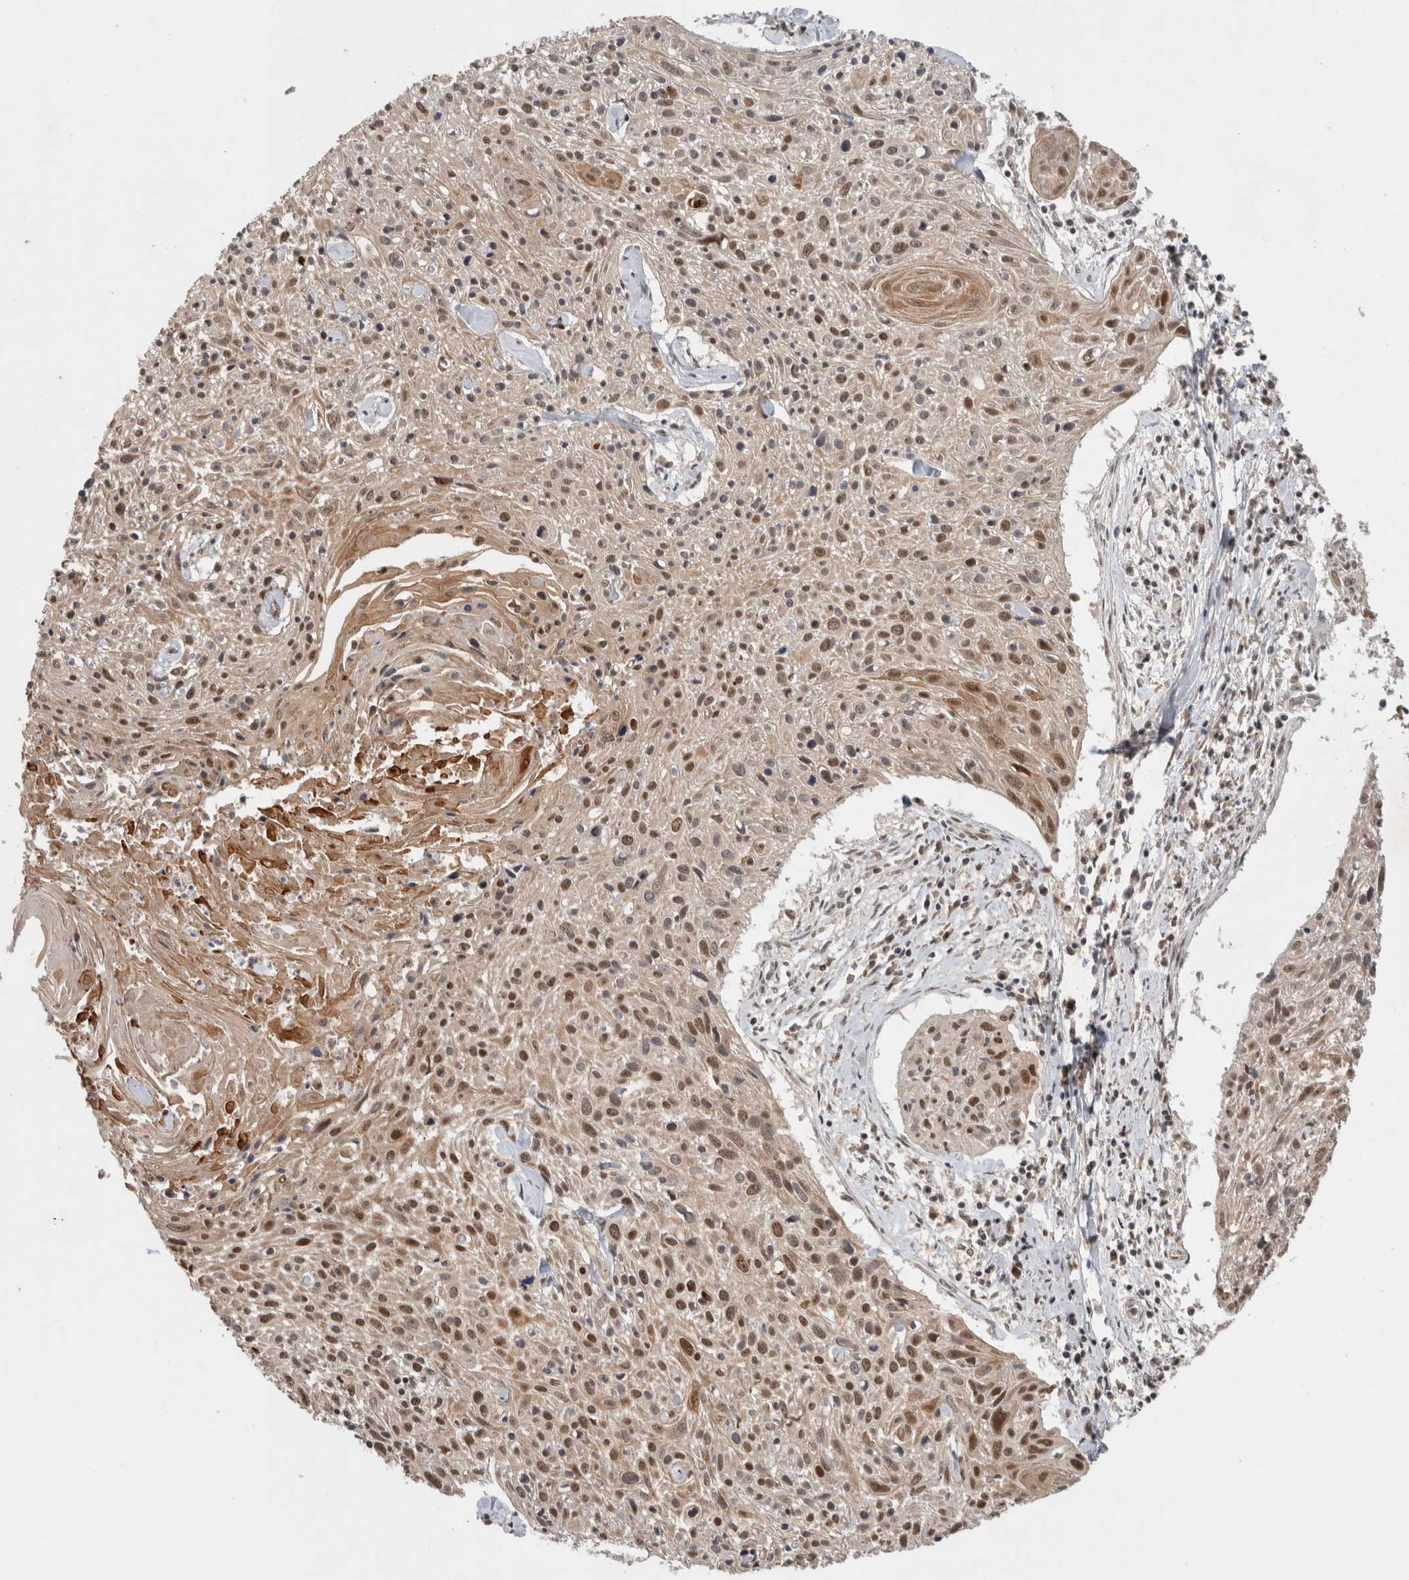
{"staining": {"intensity": "moderate", "quantity": "25%-75%", "location": "nuclear"}, "tissue": "cervical cancer", "cell_type": "Tumor cells", "image_type": "cancer", "snomed": [{"axis": "morphology", "description": "Squamous cell carcinoma, NOS"}, {"axis": "topography", "description": "Cervix"}], "caption": "This is an image of IHC staining of cervical cancer, which shows moderate positivity in the nuclear of tumor cells.", "gene": "MPHOSPH6", "patient": {"sex": "female", "age": 51}}